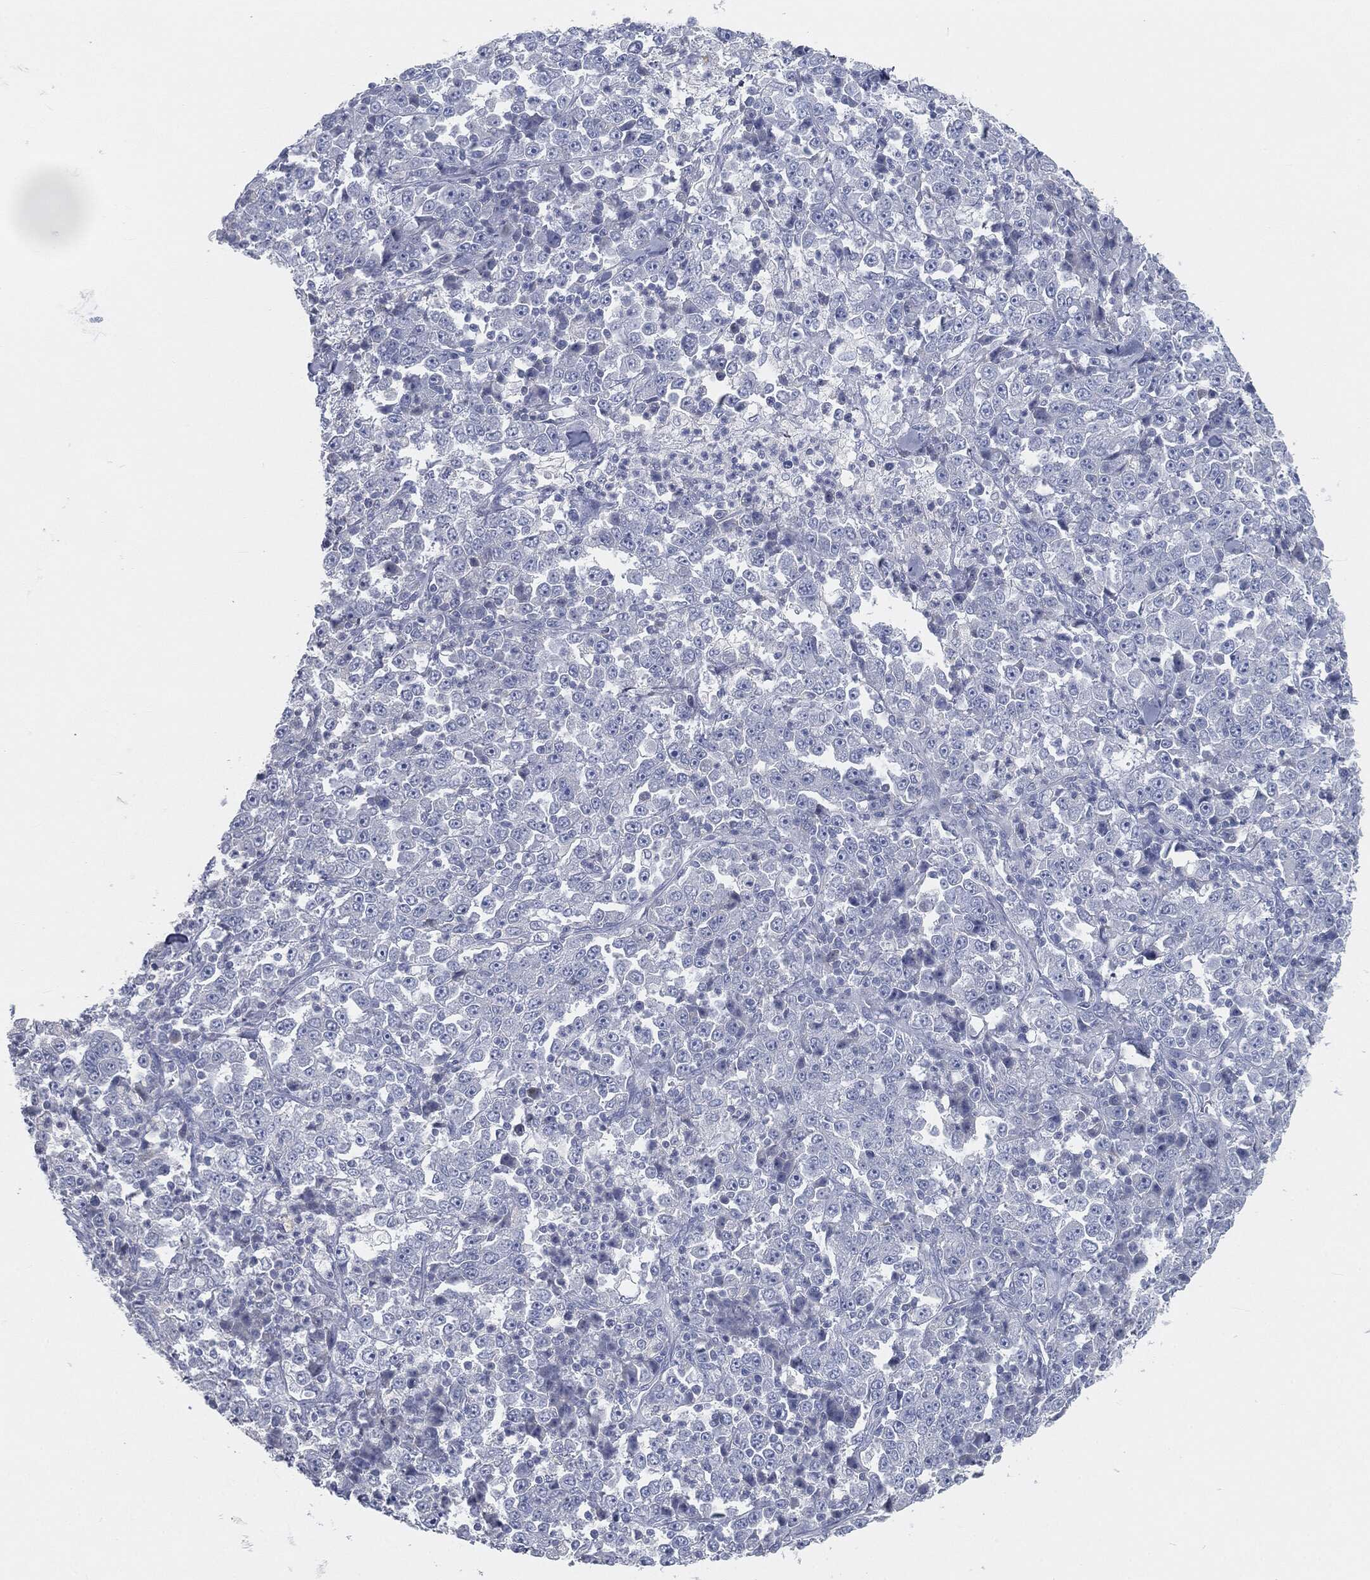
{"staining": {"intensity": "negative", "quantity": "none", "location": "none"}, "tissue": "stomach cancer", "cell_type": "Tumor cells", "image_type": "cancer", "snomed": [{"axis": "morphology", "description": "Normal tissue, NOS"}, {"axis": "morphology", "description": "Adenocarcinoma, NOS"}, {"axis": "topography", "description": "Stomach, upper"}, {"axis": "topography", "description": "Stomach"}], "caption": "Protein analysis of stomach cancer (adenocarcinoma) shows no significant expression in tumor cells.", "gene": "CAV3", "patient": {"sex": "male", "age": 59}}